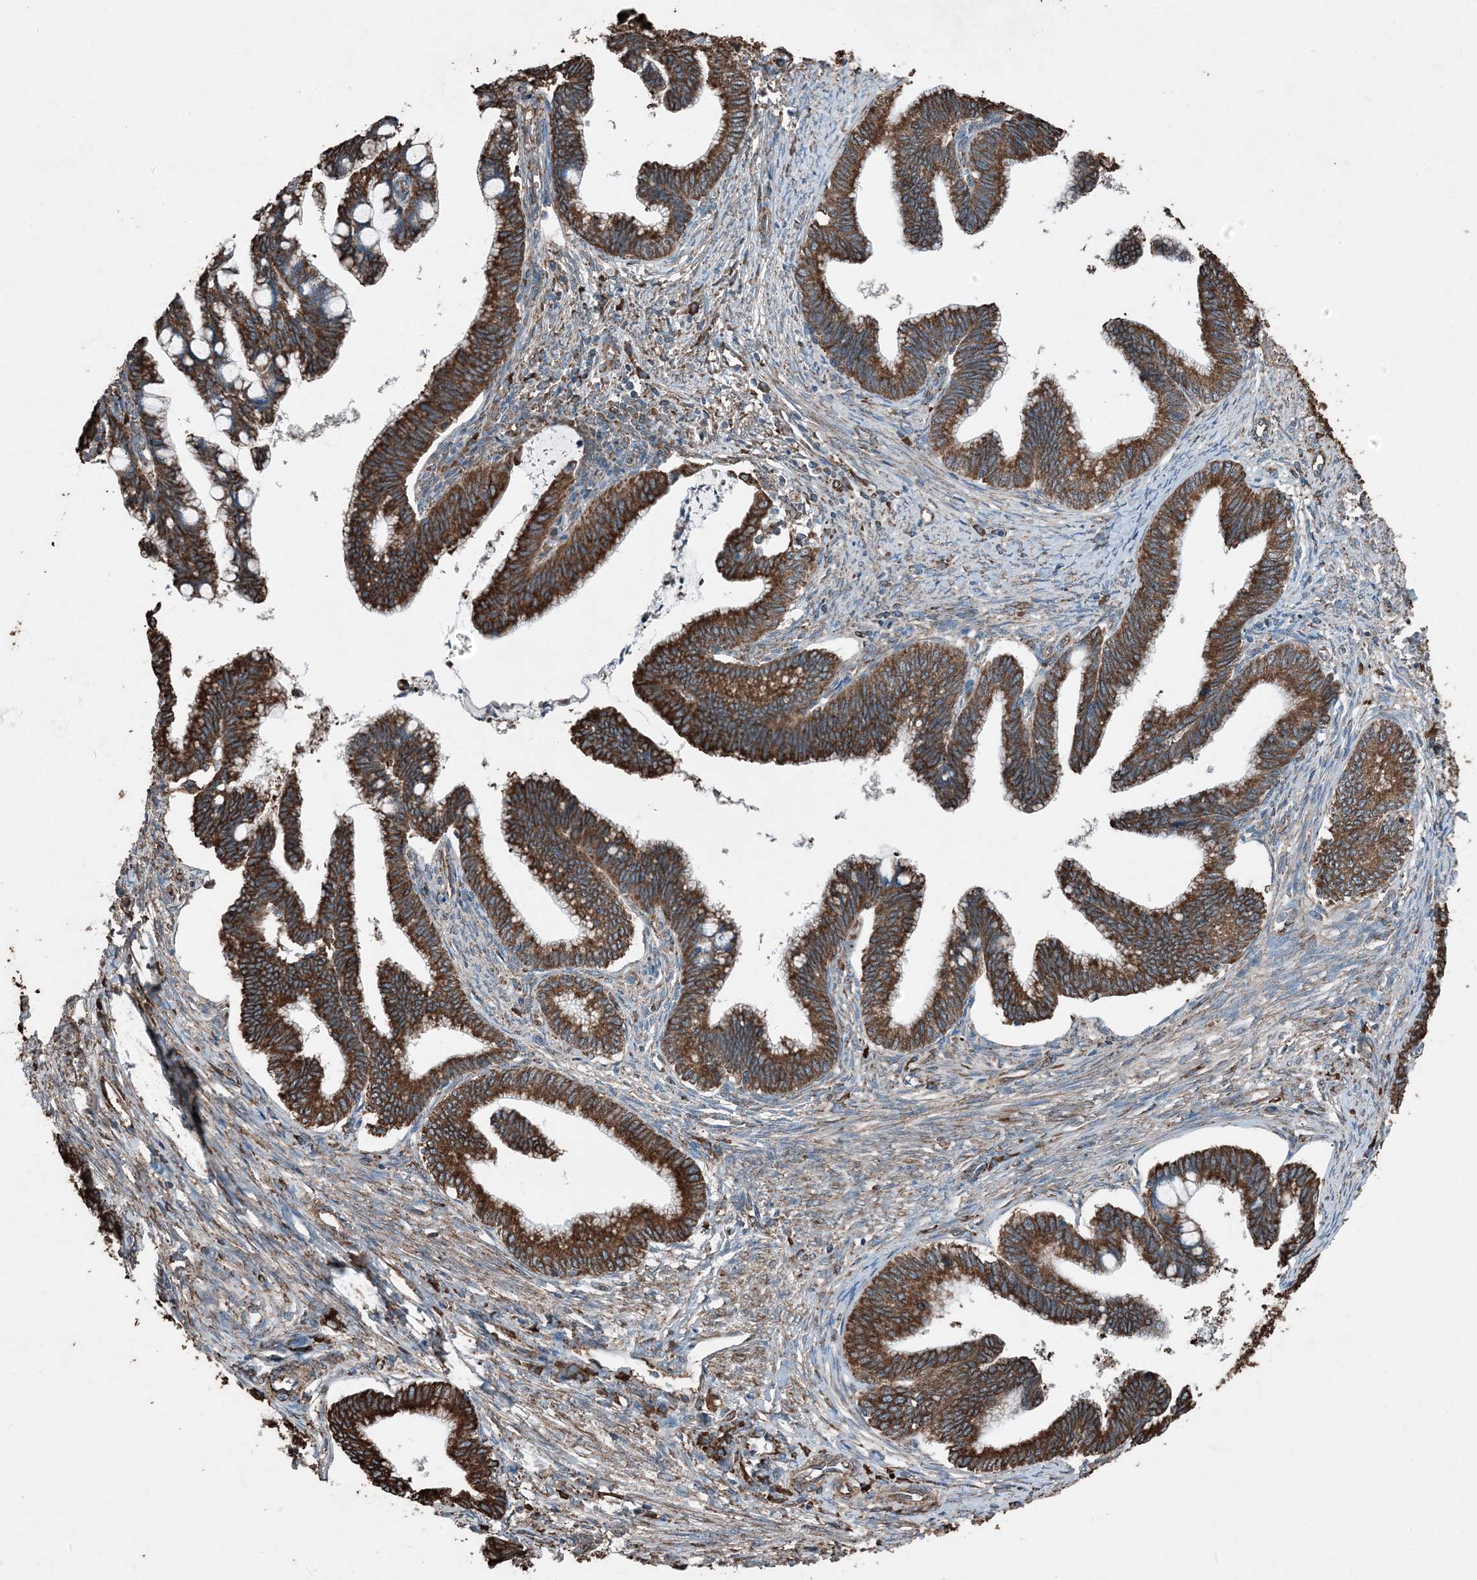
{"staining": {"intensity": "strong", "quantity": ">75%", "location": "cytoplasmic/membranous"}, "tissue": "cervical cancer", "cell_type": "Tumor cells", "image_type": "cancer", "snomed": [{"axis": "morphology", "description": "Adenocarcinoma, NOS"}, {"axis": "topography", "description": "Cervix"}], "caption": "Immunohistochemistry (IHC) (DAB (3,3'-diaminobenzidine)) staining of cervical adenocarcinoma displays strong cytoplasmic/membranous protein staining in about >75% of tumor cells.", "gene": "PDIA6", "patient": {"sex": "female", "age": 36}}